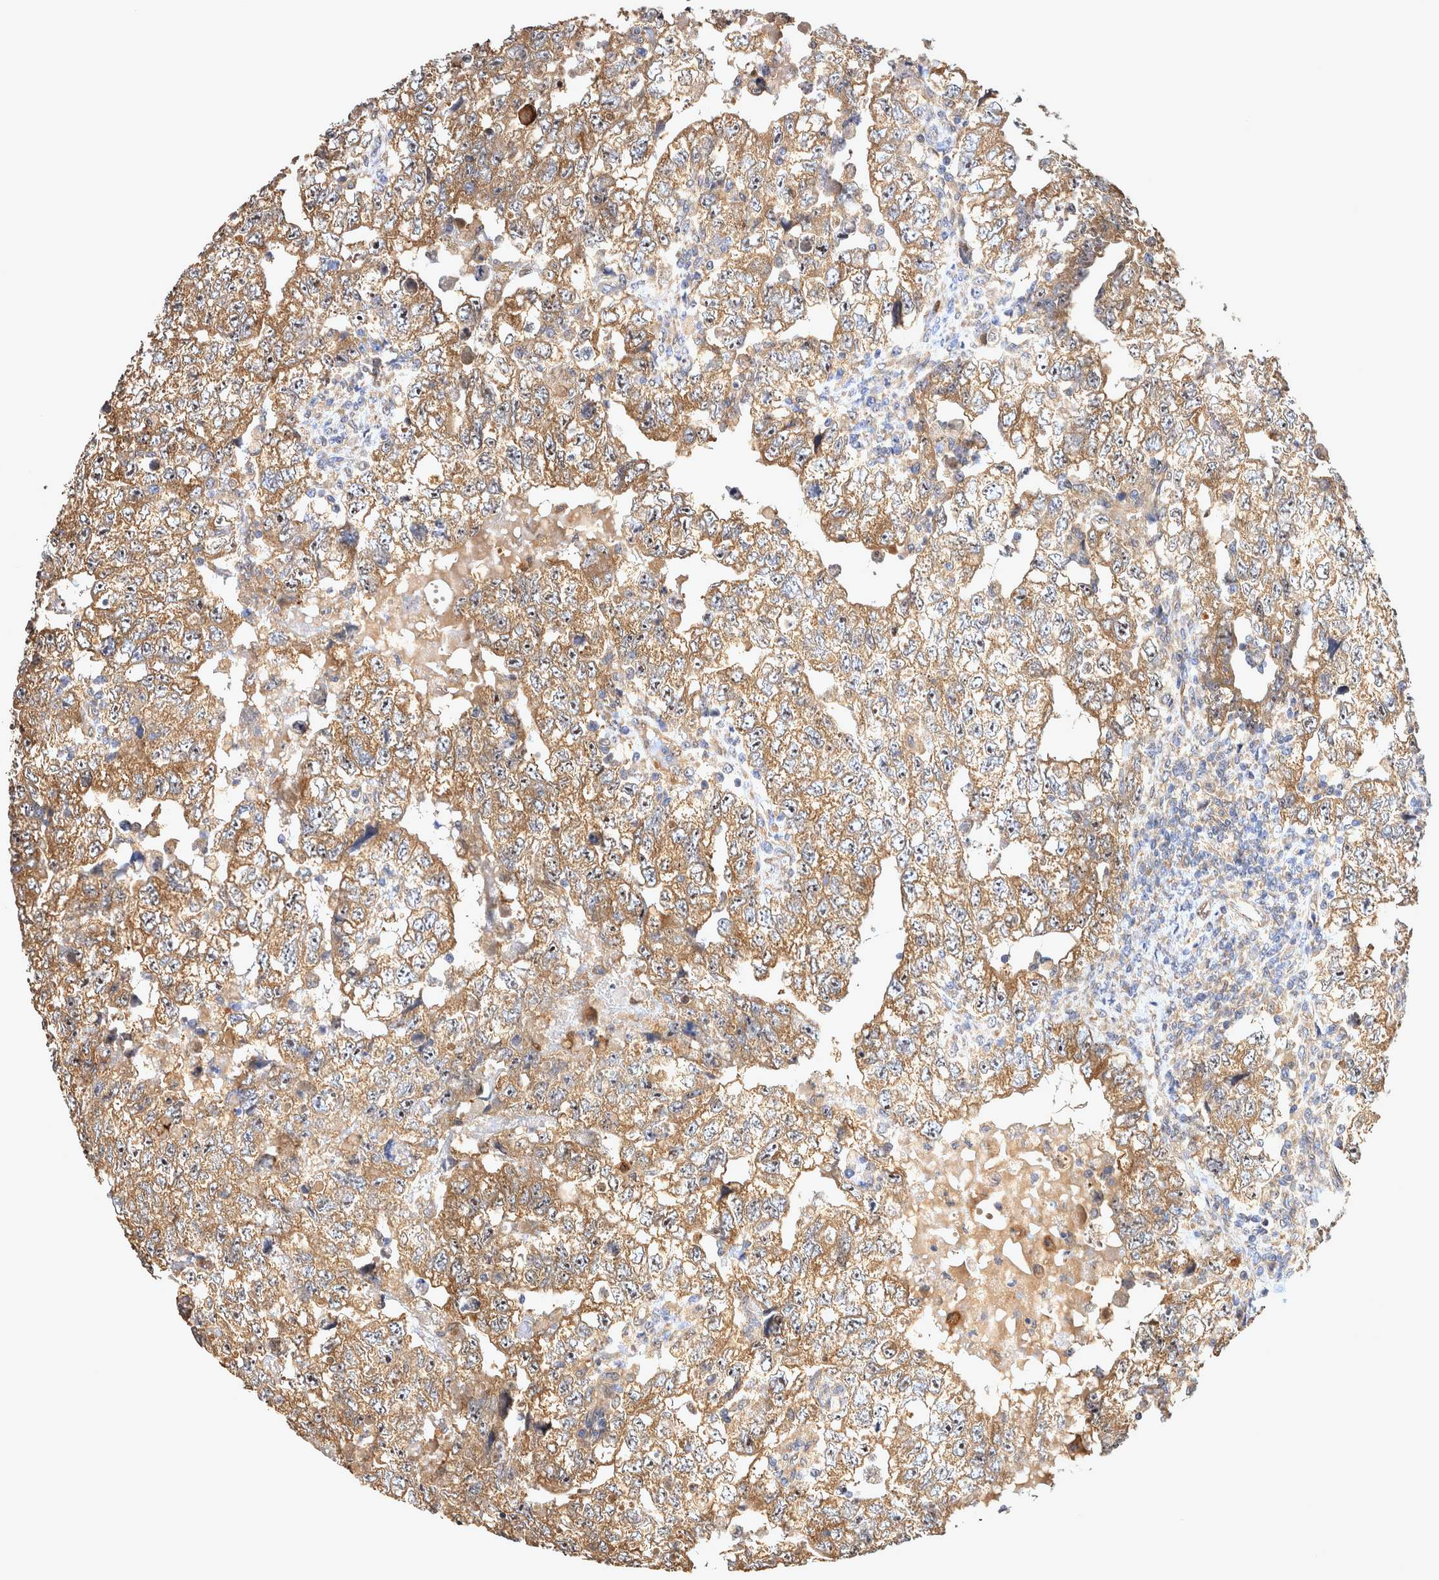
{"staining": {"intensity": "moderate", "quantity": ">75%", "location": "cytoplasmic/membranous"}, "tissue": "testis cancer", "cell_type": "Tumor cells", "image_type": "cancer", "snomed": [{"axis": "morphology", "description": "Carcinoma, Embryonal, NOS"}, {"axis": "topography", "description": "Testis"}], "caption": "This image reveals testis cancer stained with immunohistochemistry (IHC) to label a protein in brown. The cytoplasmic/membranous of tumor cells show moderate positivity for the protein. Nuclei are counter-stained blue.", "gene": "ATXN2", "patient": {"sex": "male", "age": 36}}